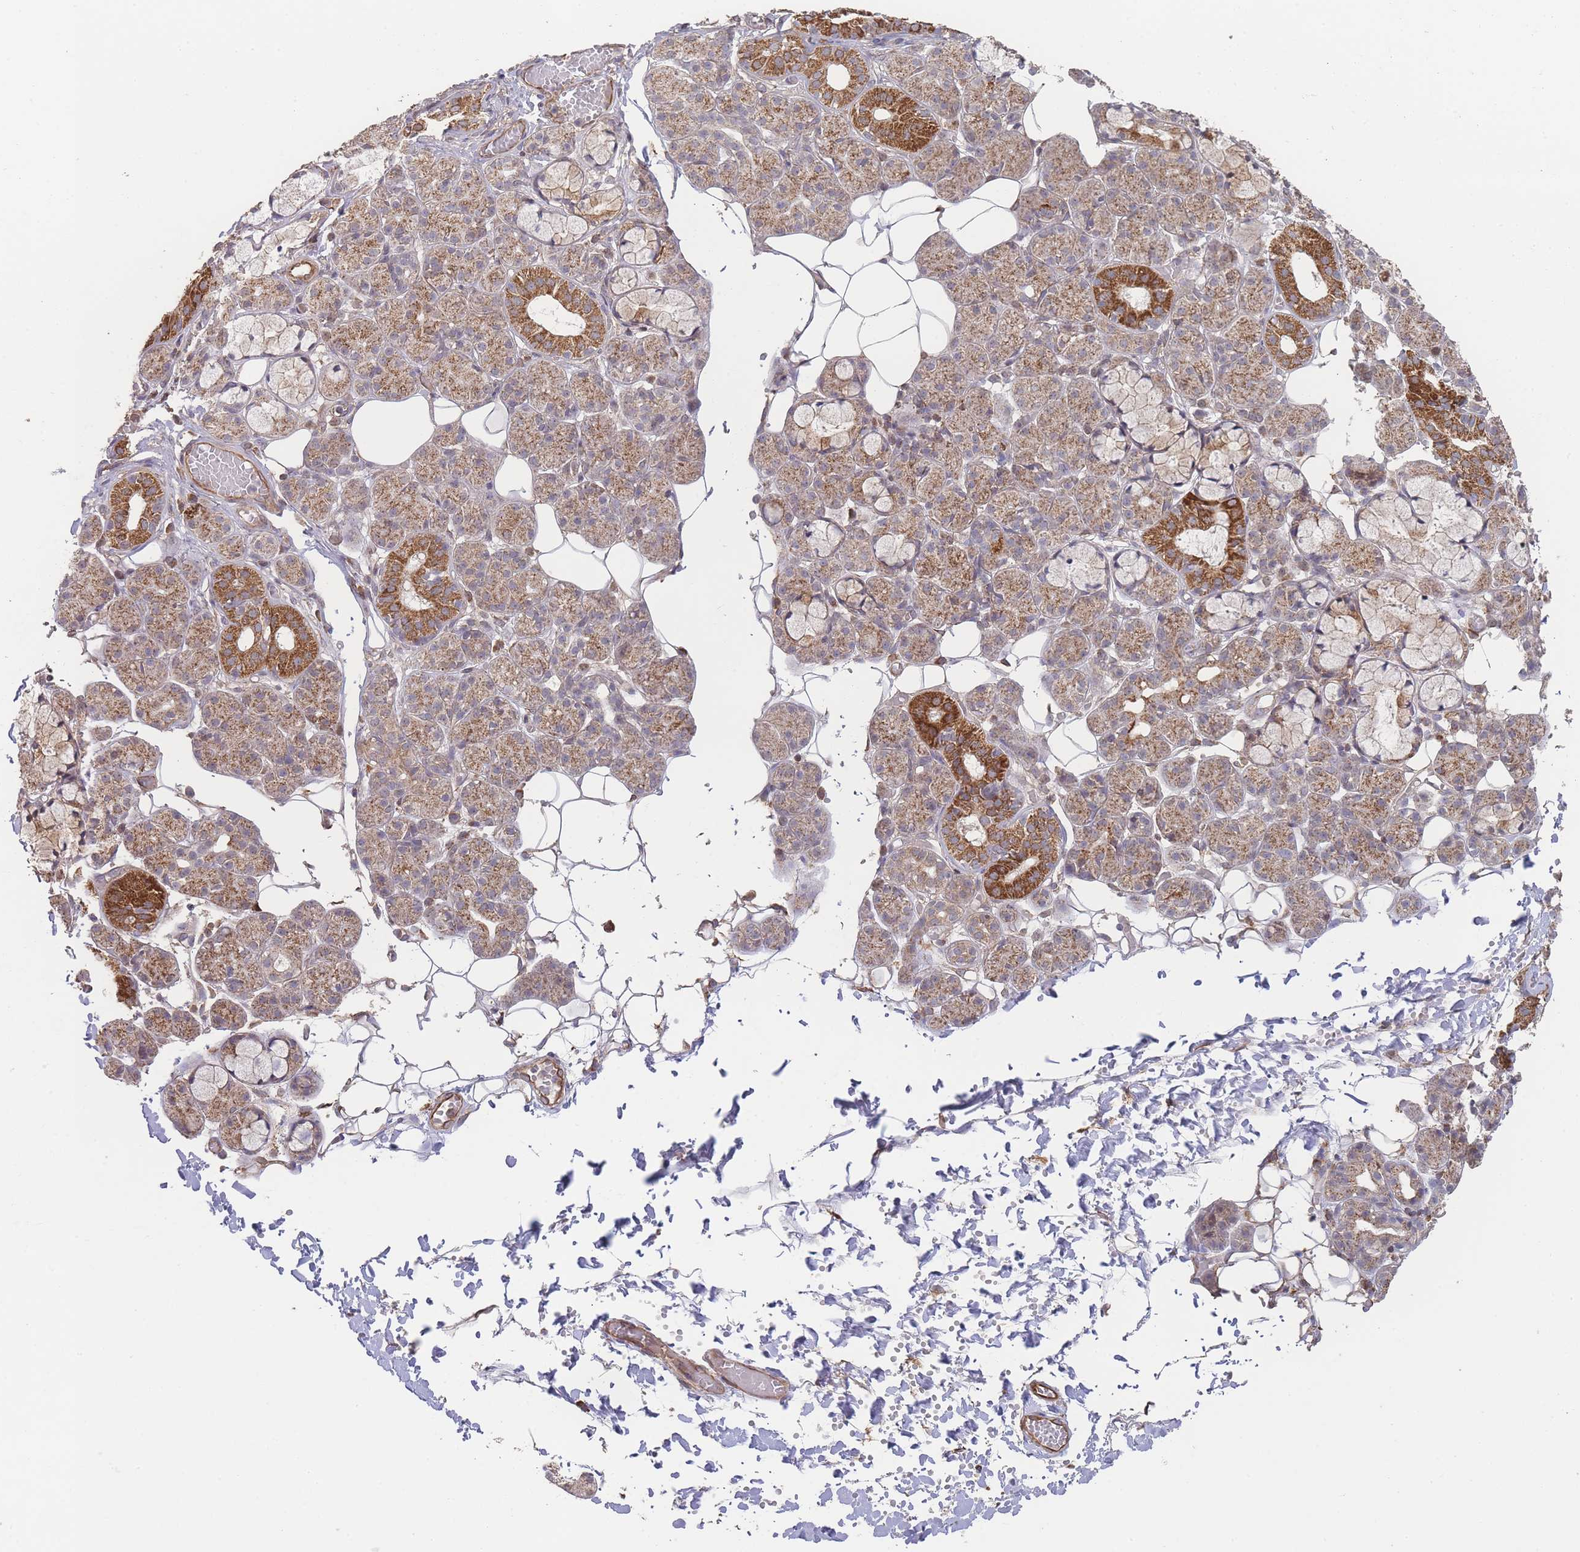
{"staining": {"intensity": "strong", "quantity": "25%-75%", "location": "cytoplasmic/membranous"}, "tissue": "salivary gland", "cell_type": "Glandular cells", "image_type": "normal", "snomed": [{"axis": "morphology", "description": "Normal tissue, NOS"}, {"axis": "topography", "description": "Salivary gland"}], "caption": "Immunohistochemical staining of normal human salivary gland shows strong cytoplasmic/membranous protein expression in approximately 25%-75% of glandular cells.", "gene": "PXMP4", "patient": {"sex": "male", "age": 63}}